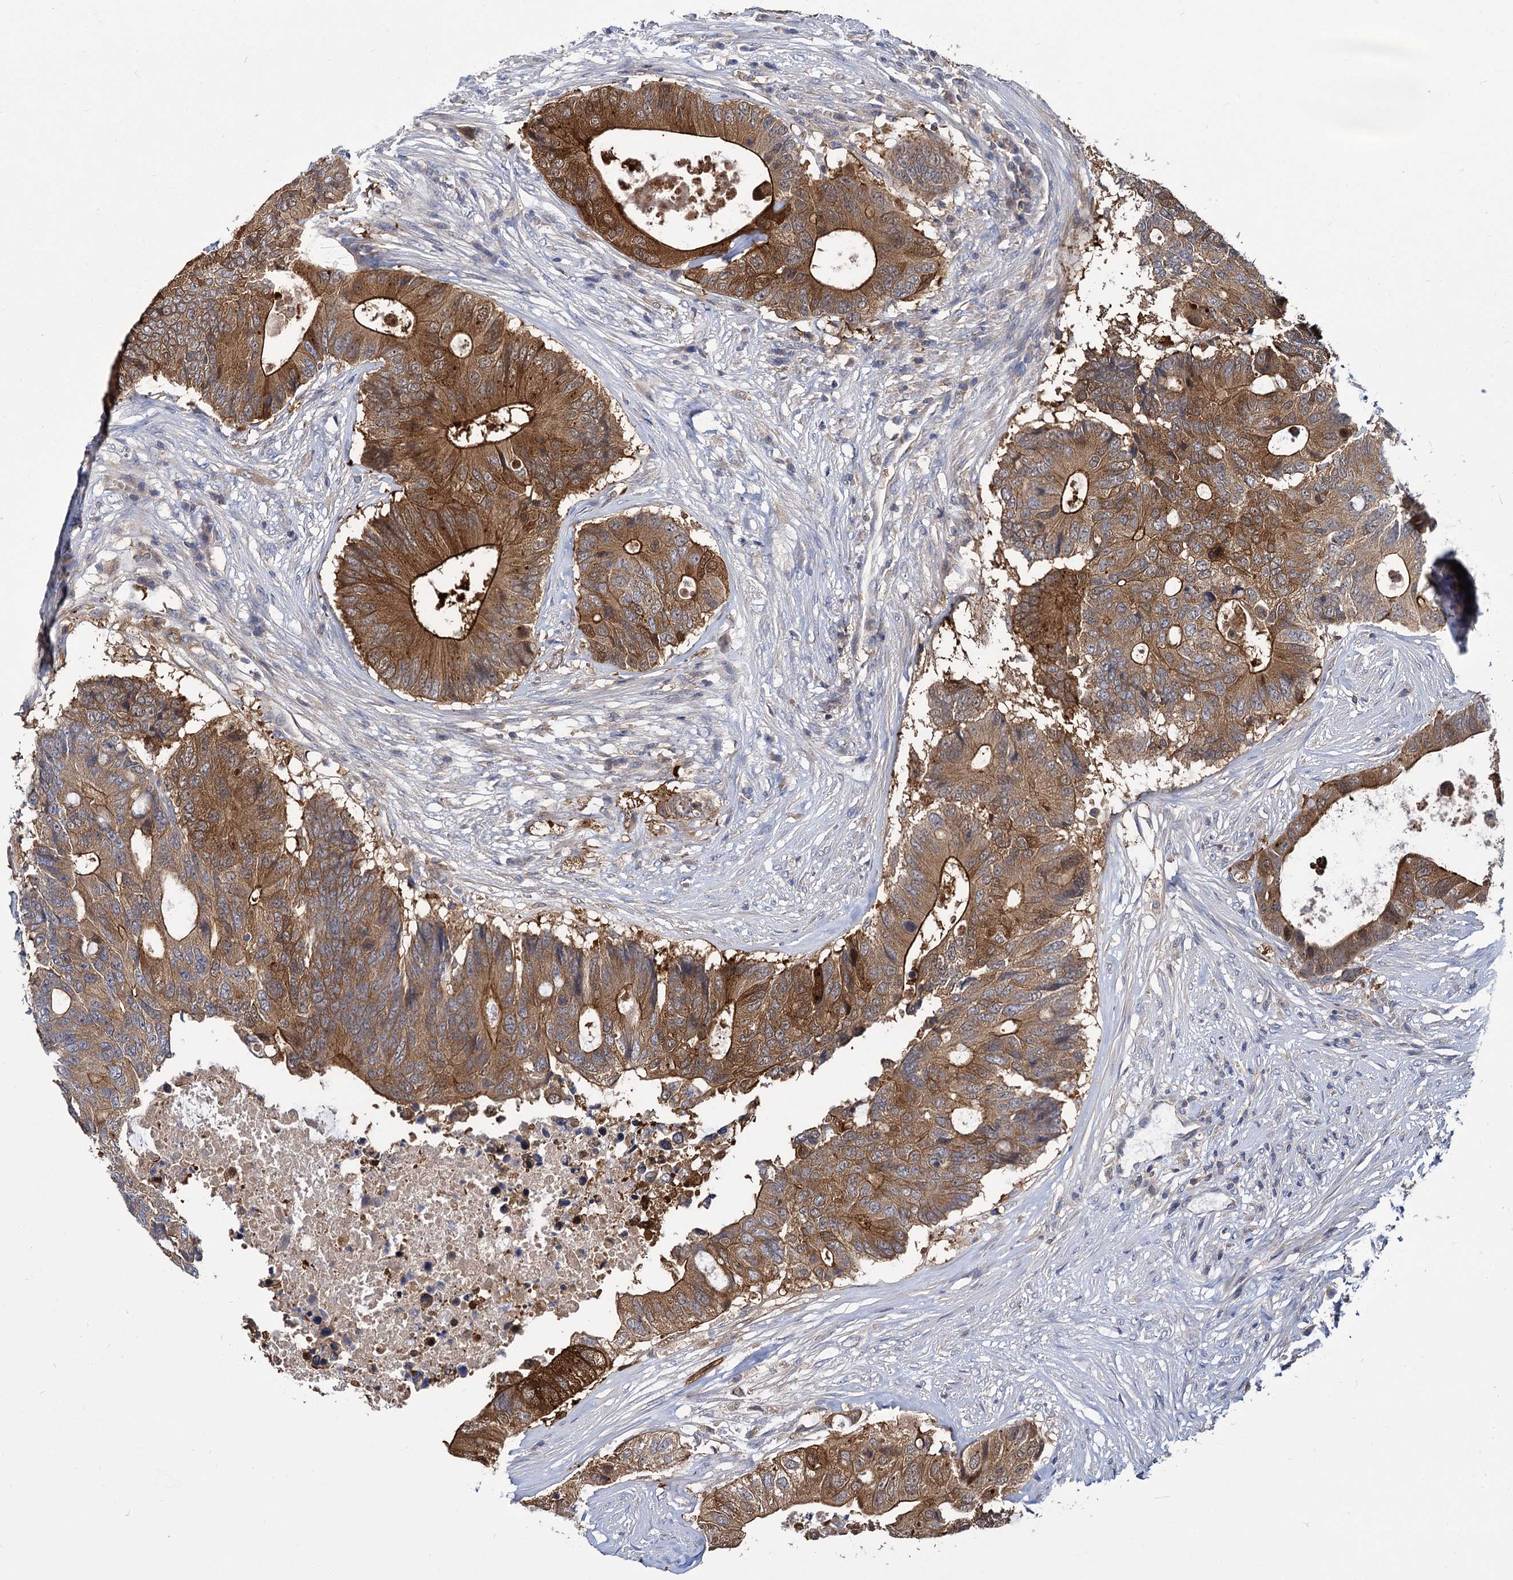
{"staining": {"intensity": "strong", "quantity": ">75%", "location": "cytoplasmic/membranous"}, "tissue": "colorectal cancer", "cell_type": "Tumor cells", "image_type": "cancer", "snomed": [{"axis": "morphology", "description": "Adenocarcinoma, NOS"}, {"axis": "topography", "description": "Colon"}], "caption": "The photomicrograph displays a brown stain indicating the presence of a protein in the cytoplasmic/membranous of tumor cells in adenocarcinoma (colorectal).", "gene": "GCLC", "patient": {"sex": "male", "age": 71}}